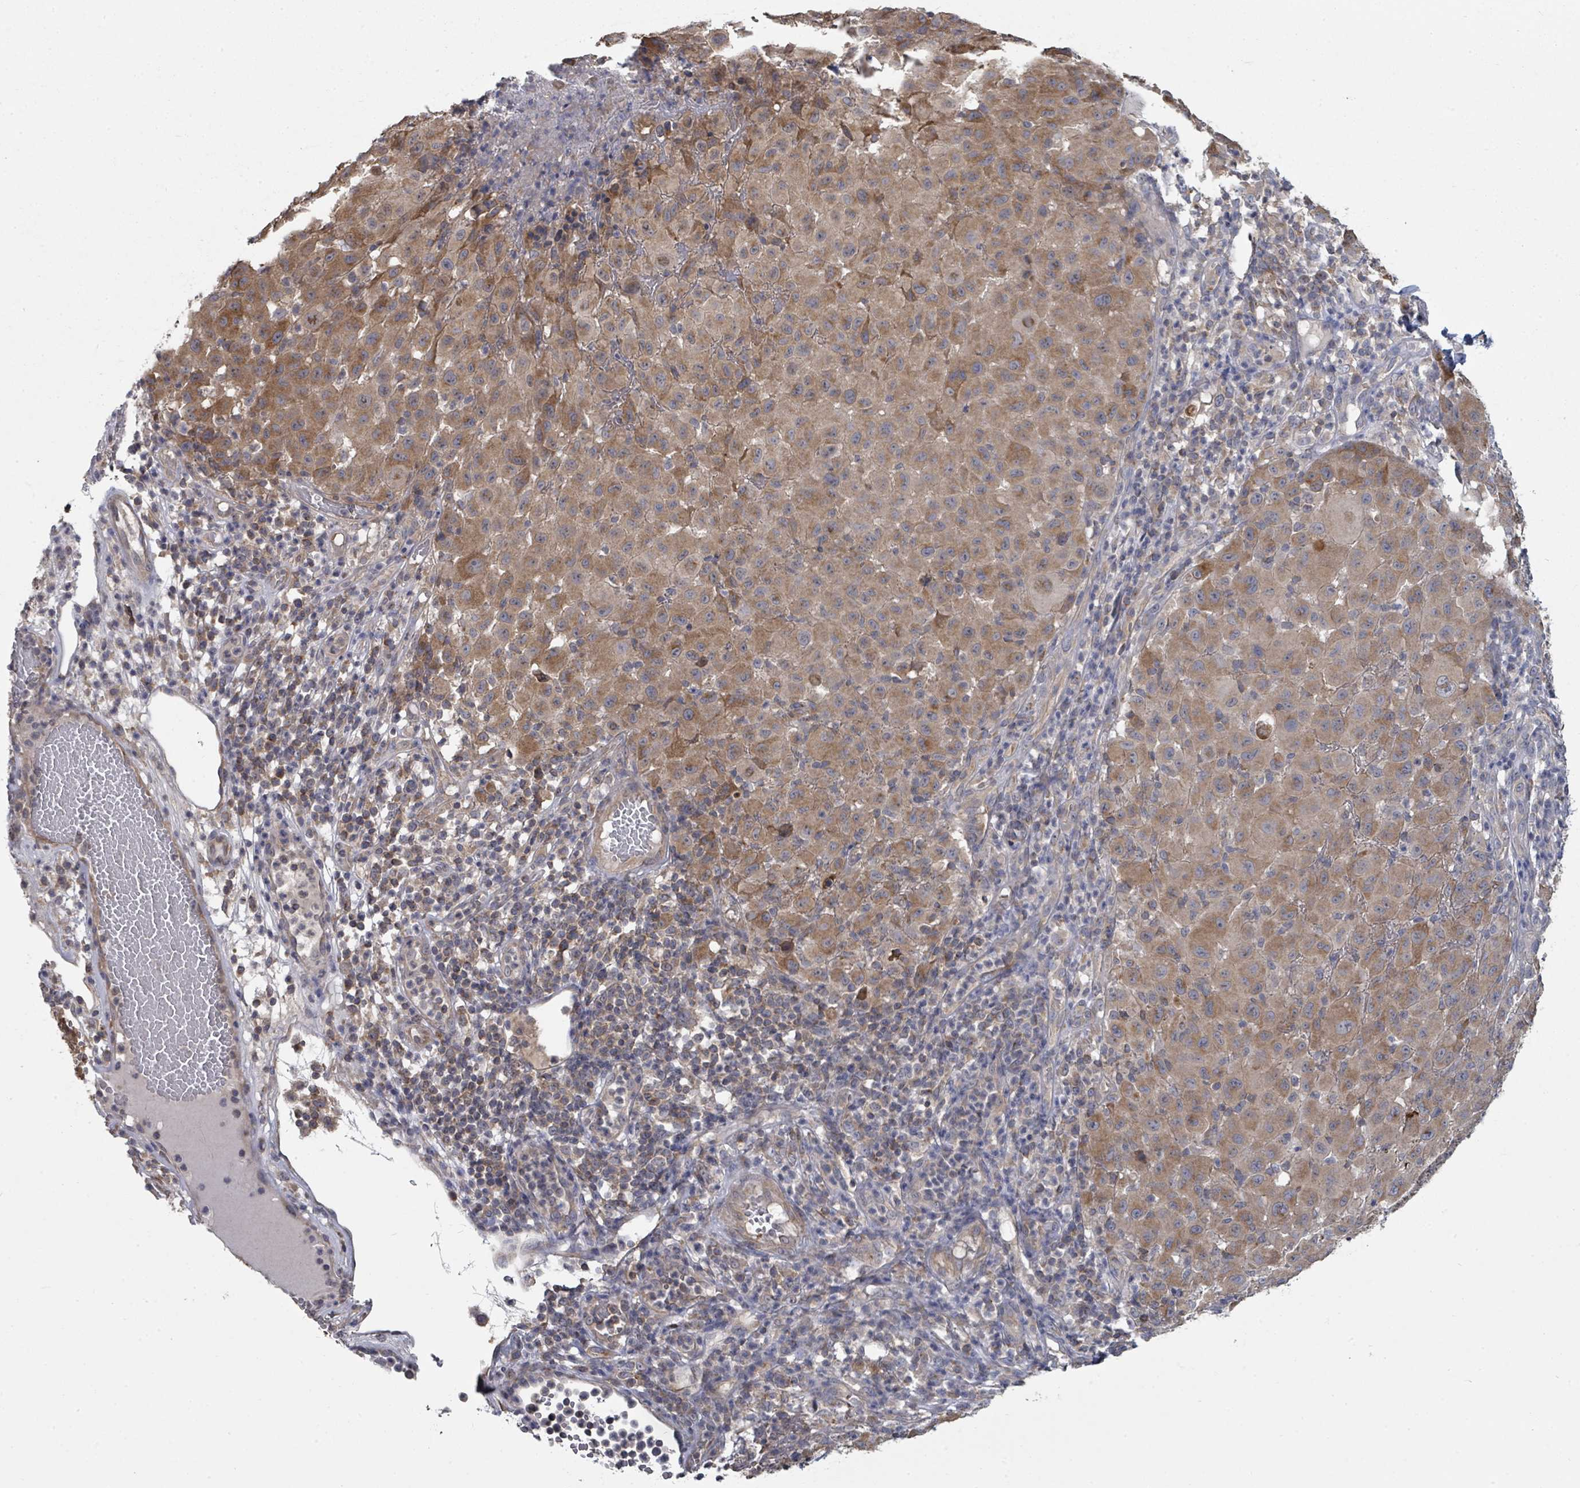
{"staining": {"intensity": "moderate", "quantity": ">75%", "location": "cytoplasmic/membranous"}, "tissue": "melanoma", "cell_type": "Tumor cells", "image_type": "cancer", "snomed": [{"axis": "morphology", "description": "Malignant melanoma, NOS"}, {"axis": "topography", "description": "Skin"}], "caption": "Protein staining of malignant melanoma tissue displays moderate cytoplasmic/membranous staining in approximately >75% of tumor cells.", "gene": "SLC9A7", "patient": {"sex": "male", "age": 73}}